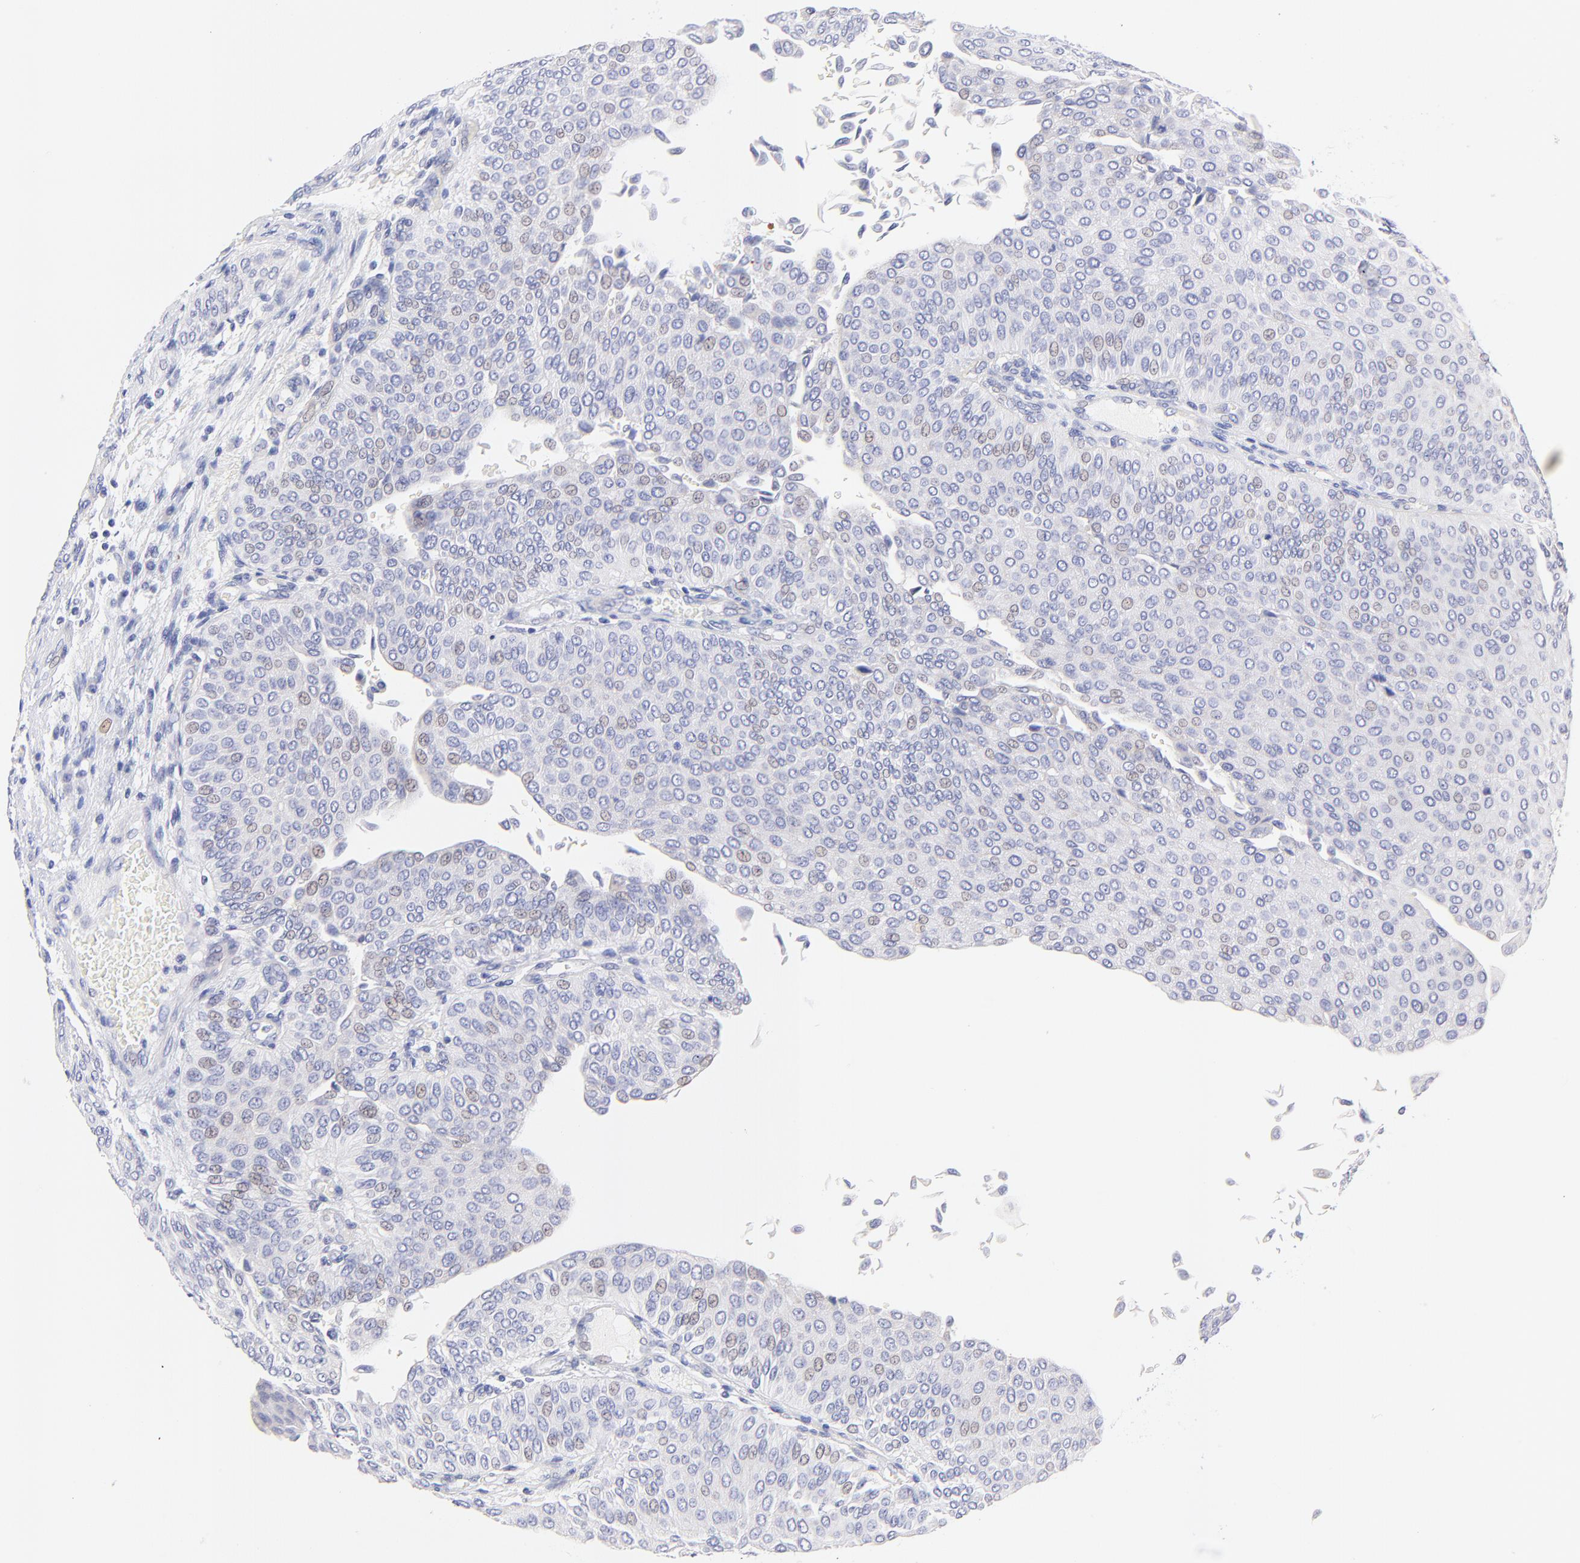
{"staining": {"intensity": "negative", "quantity": "none", "location": "none"}, "tissue": "urothelial cancer", "cell_type": "Tumor cells", "image_type": "cancer", "snomed": [{"axis": "morphology", "description": "Urothelial carcinoma, Low grade"}, {"axis": "topography", "description": "Urinary bladder"}], "caption": "Protein analysis of urothelial carcinoma (low-grade) displays no significant positivity in tumor cells.", "gene": "EBP", "patient": {"sex": "male", "age": 64}}